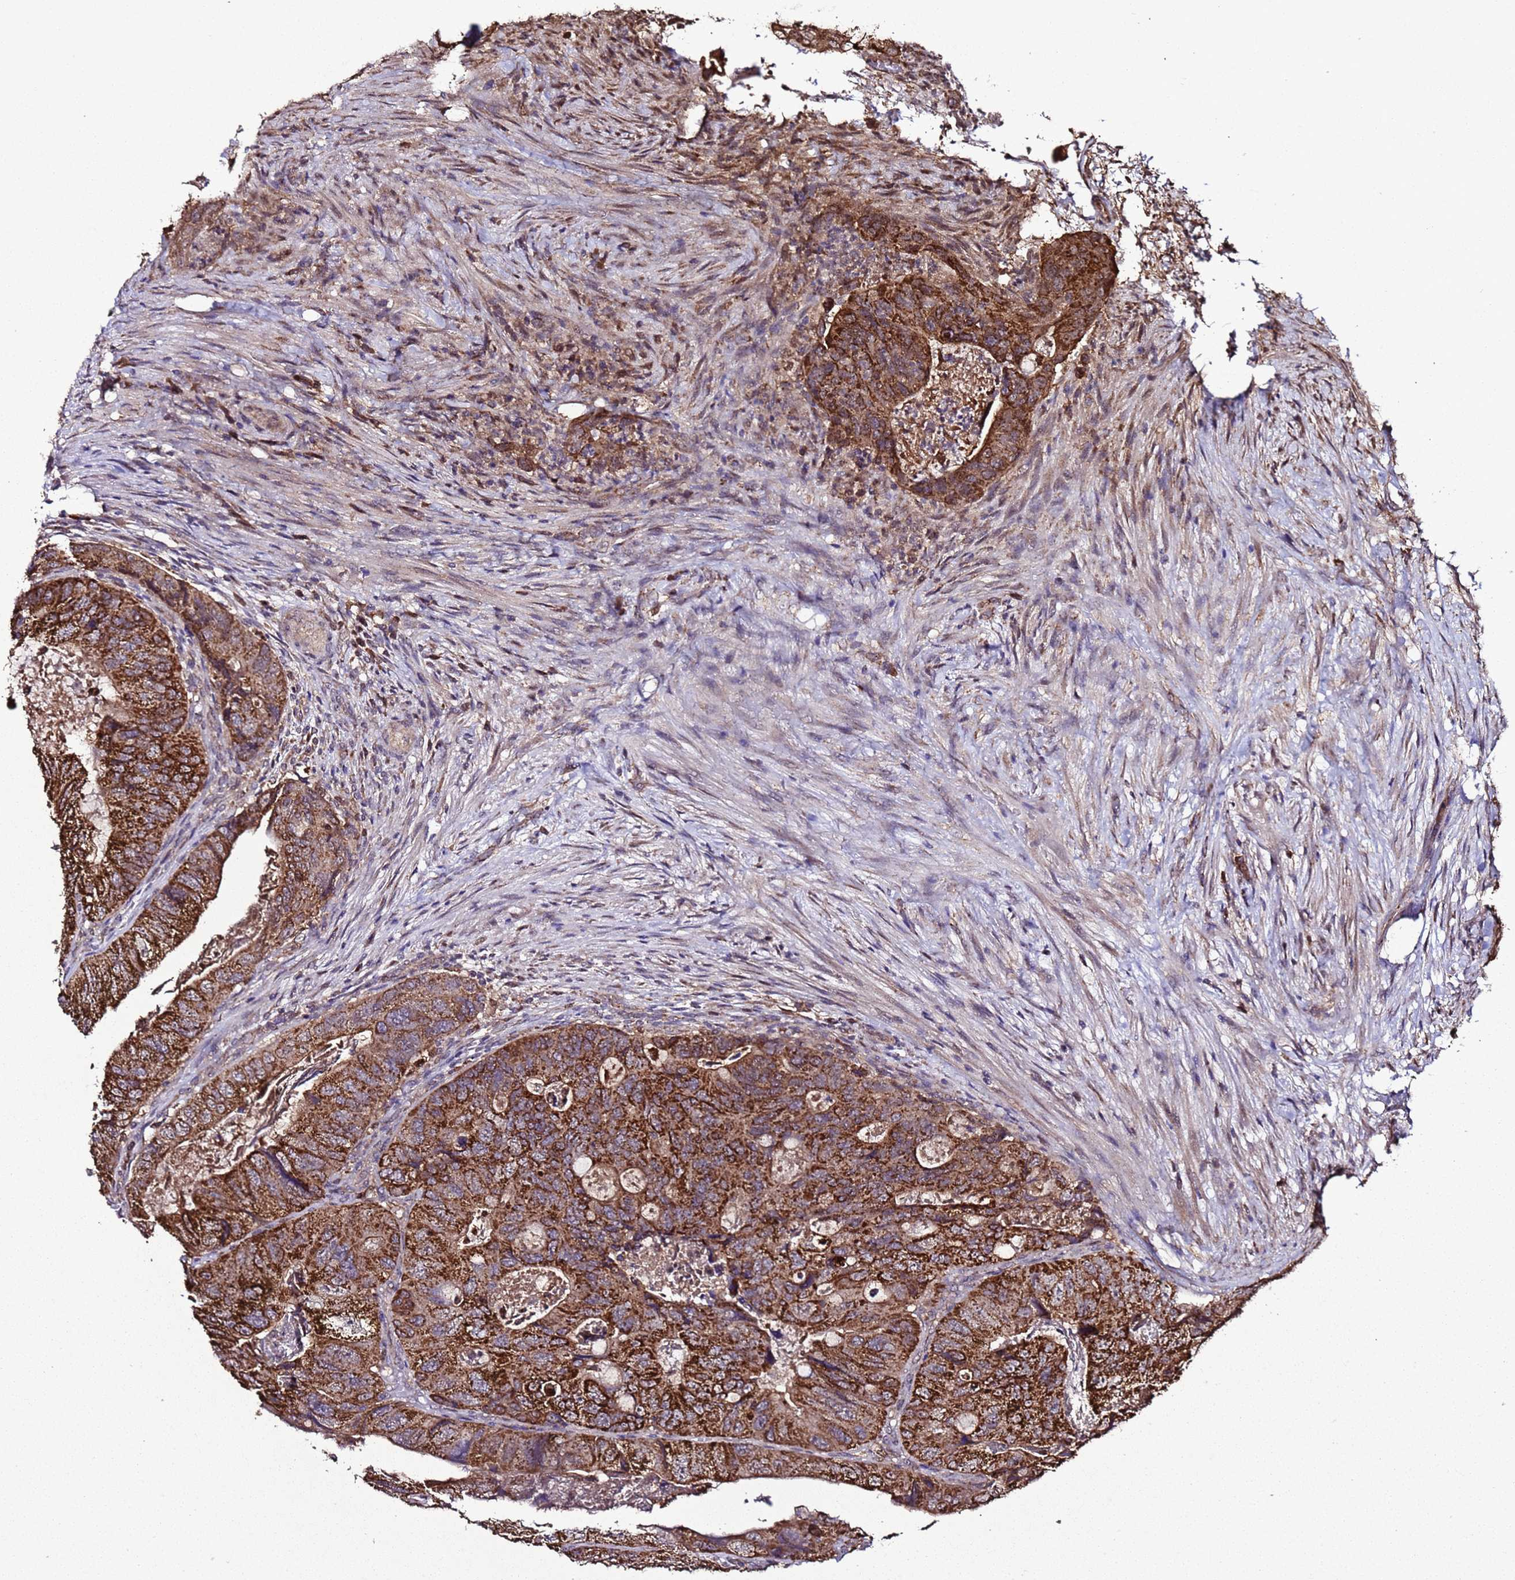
{"staining": {"intensity": "strong", "quantity": ">75%", "location": "cytoplasmic/membranous"}, "tissue": "colorectal cancer", "cell_type": "Tumor cells", "image_type": "cancer", "snomed": [{"axis": "morphology", "description": "Adenocarcinoma, NOS"}, {"axis": "topography", "description": "Rectum"}], "caption": "An image of human colorectal adenocarcinoma stained for a protein displays strong cytoplasmic/membranous brown staining in tumor cells.", "gene": "HSPBAP1", "patient": {"sex": "male", "age": 63}}